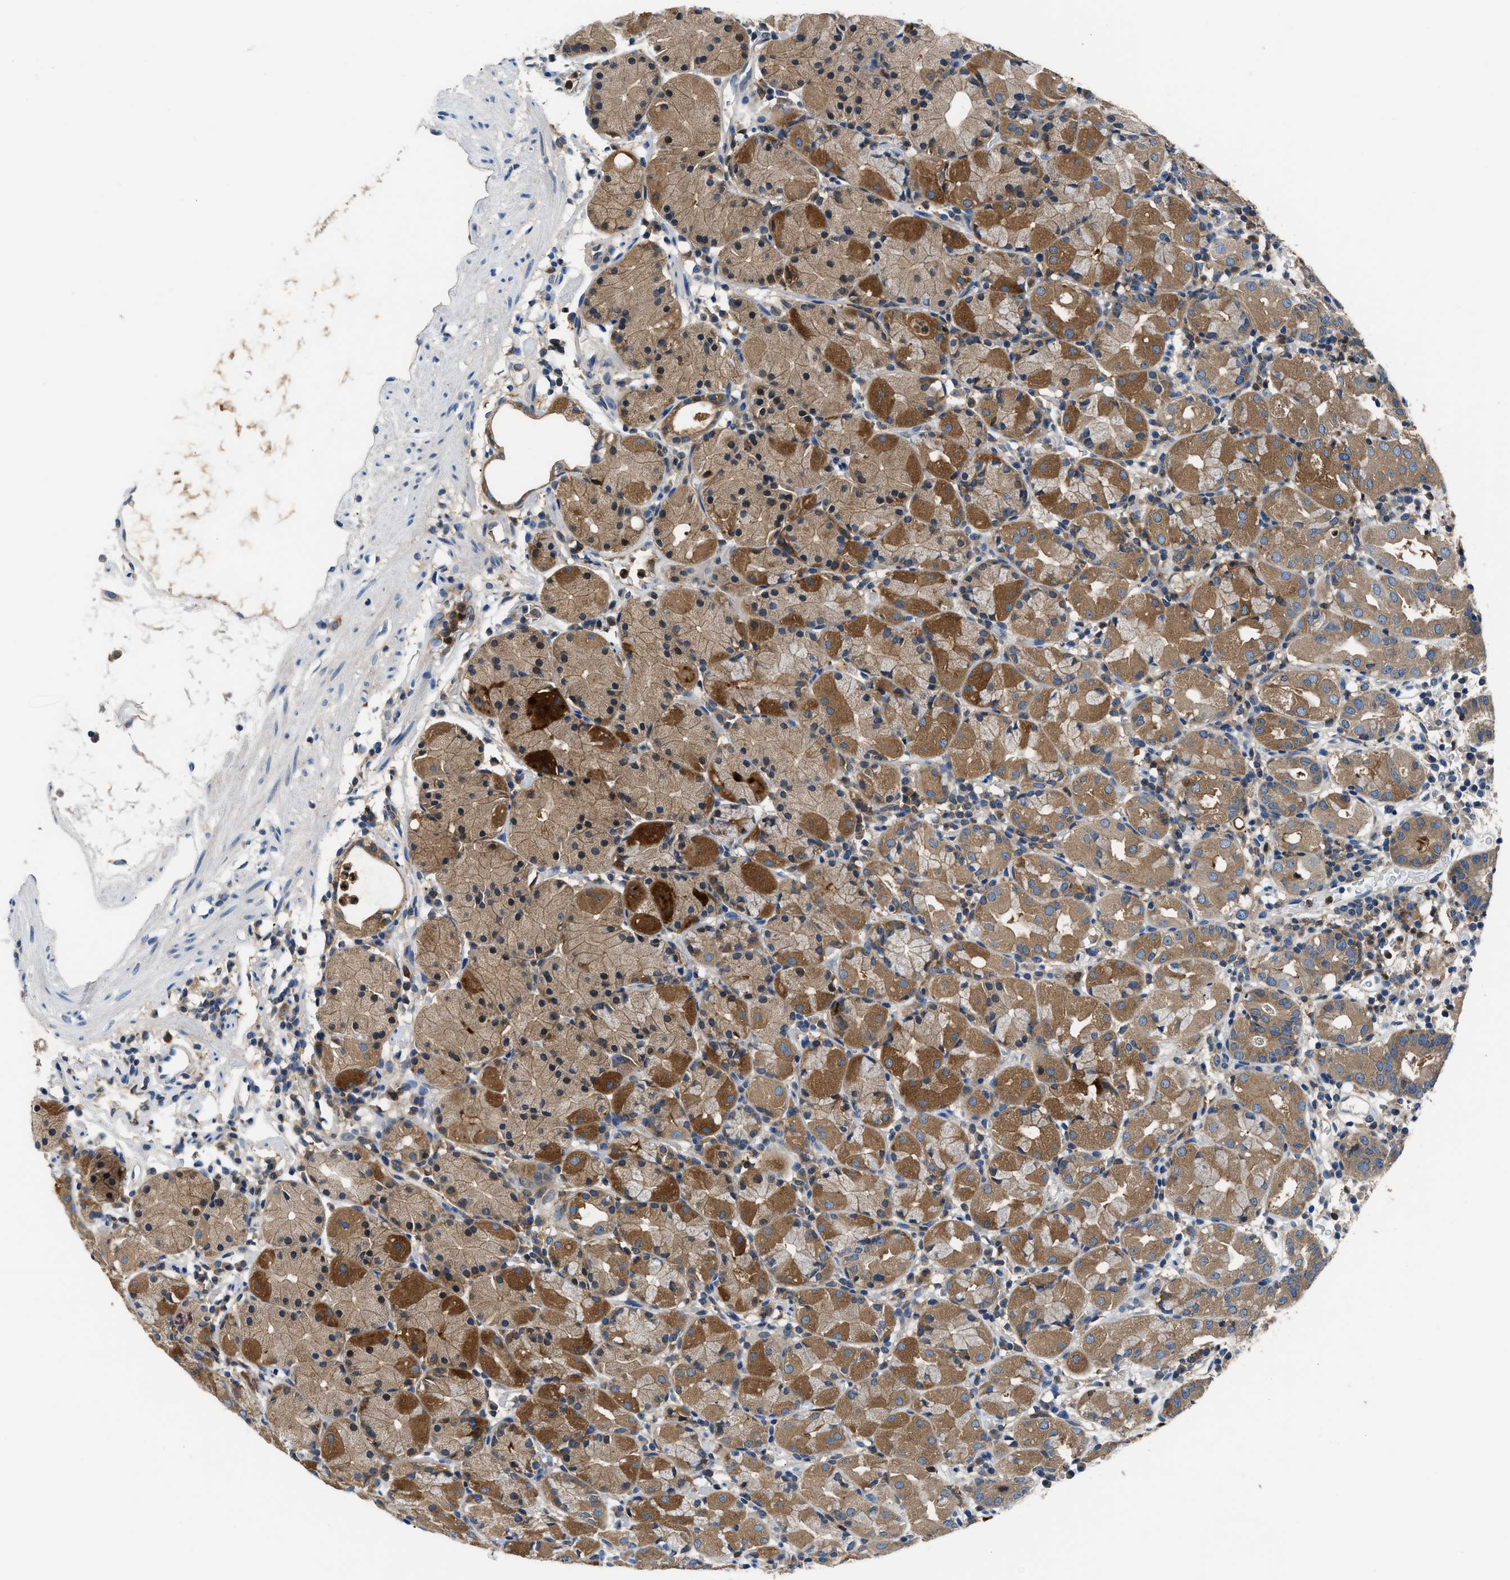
{"staining": {"intensity": "strong", "quantity": "25%-75%", "location": "cytoplasmic/membranous"}, "tissue": "stomach", "cell_type": "Glandular cells", "image_type": "normal", "snomed": [{"axis": "morphology", "description": "Normal tissue, NOS"}, {"axis": "topography", "description": "Stomach"}, {"axis": "topography", "description": "Stomach, lower"}], "caption": "Glandular cells show strong cytoplasmic/membranous positivity in approximately 25%-75% of cells in normal stomach.", "gene": "PKM", "patient": {"sex": "female", "age": 75}}